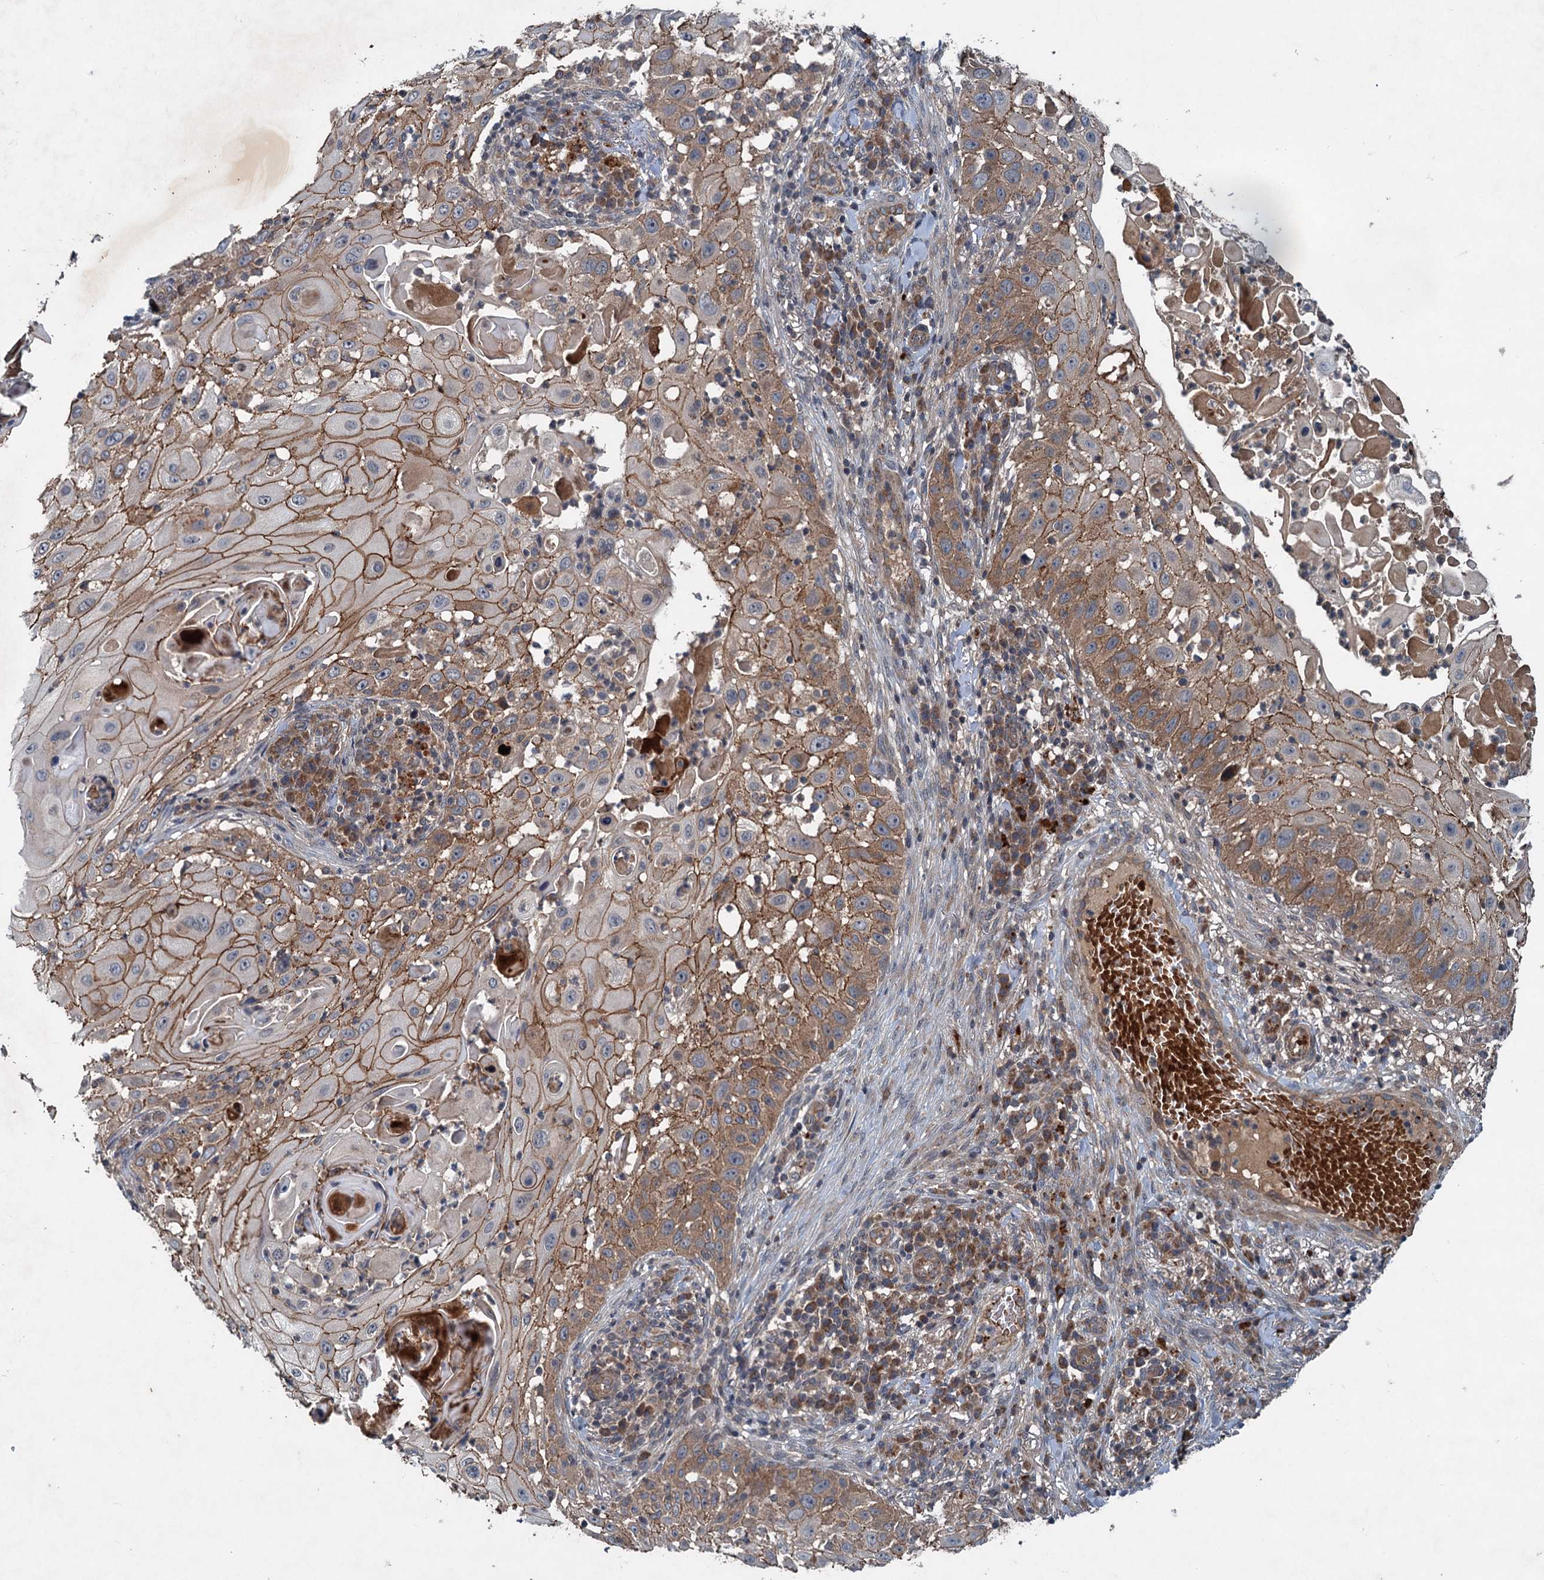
{"staining": {"intensity": "moderate", "quantity": ">75%", "location": "cytoplasmic/membranous"}, "tissue": "skin cancer", "cell_type": "Tumor cells", "image_type": "cancer", "snomed": [{"axis": "morphology", "description": "Squamous cell carcinoma, NOS"}, {"axis": "topography", "description": "Skin"}], "caption": "The image reveals staining of squamous cell carcinoma (skin), revealing moderate cytoplasmic/membranous protein positivity (brown color) within tumor cells.", "gene": "N4BP2L2", "patient": {"sex": "female", "age": 44}}